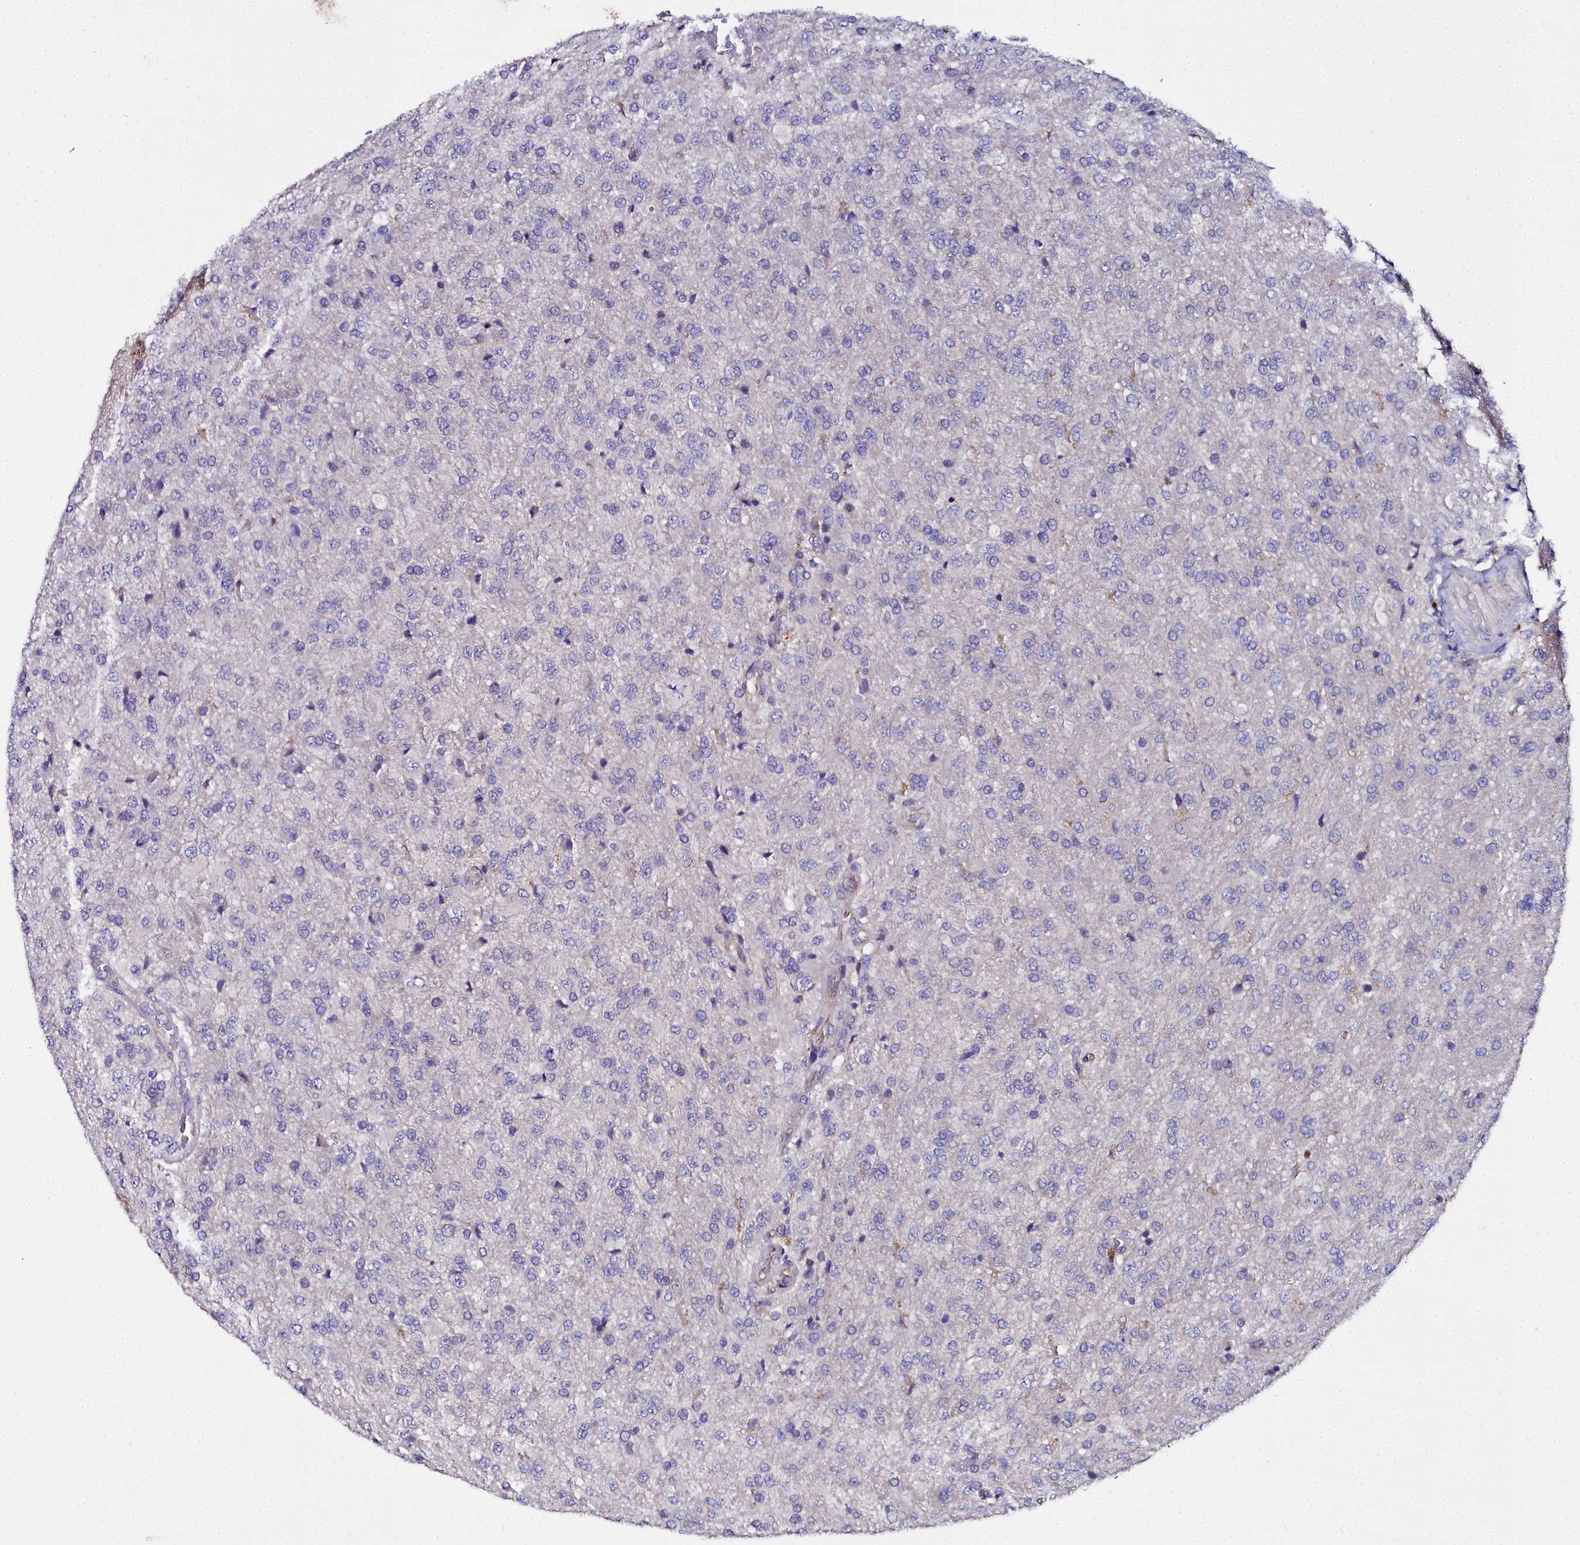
{"staining": {"intensity": "negative", "quantity": "none", "location": "none"}, "tissue": "glioma", "cell_type": "Tumor cells", "image_type": "cancer", "snomed": [{"axis": "morphology", "description": "Glioma, malignant, High grade"}, {"axis": "topography", "description": "Brain"}], "caption": "A photomicrograph of glioma stained for a protein shows no brown staining in tumor cells.", "gene": "NT5M", "patient": {"sex": "female", "age": 74}}